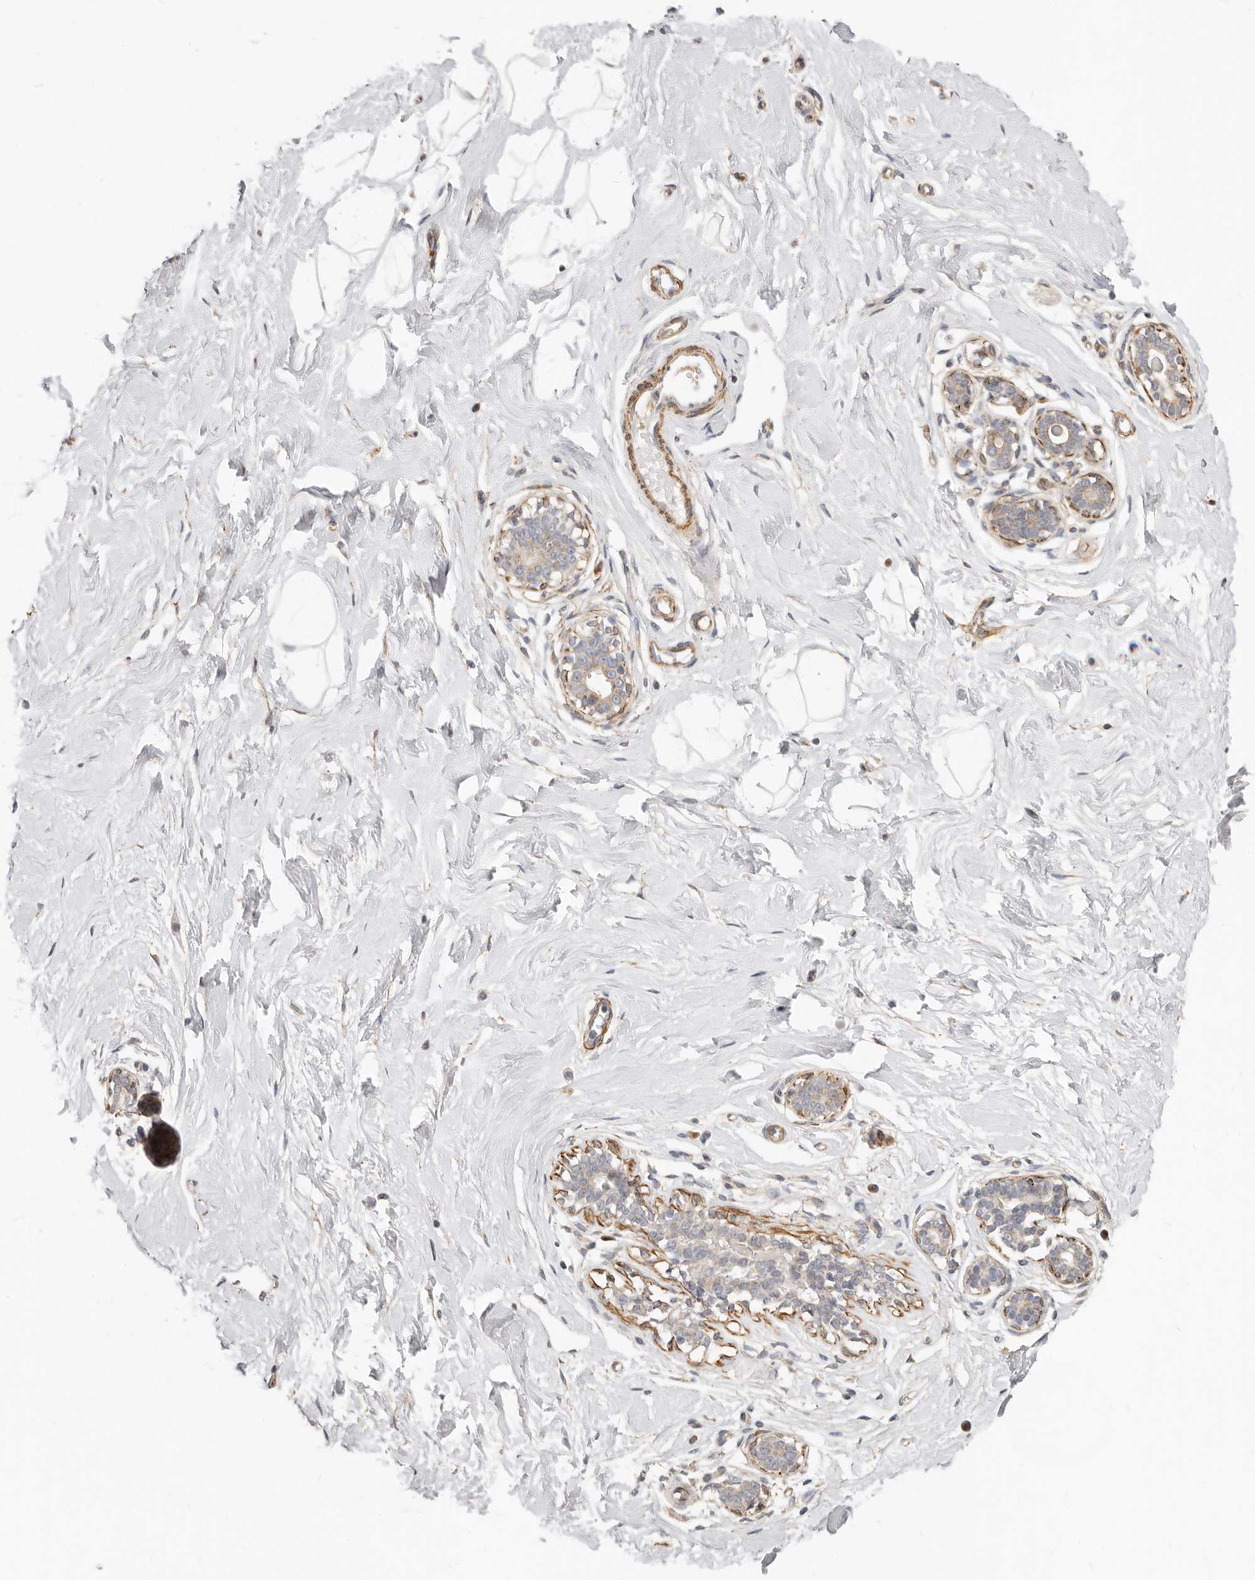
{"staining": {"intensity": "negative", "quantity": "none", "location": "none"}, "tissue": "breast", "cell_type": "Adipocytes", "image_type": "normal", "snomed": [{"axis": "morphology", "description": "Normal tissue, NOS"}, {"axis": "morphology", "description": "Adenoma, NOS"}, {"axis": "topography", "description": "Breast"}], "caption": "Immunohistochemistry (IHC) photomicrograph of benign breast stained for a protein (brown), which exhibits no staining in adipocytes. (DAB (3,3'-diaminobenzidine) immunohistochemistry (IHC) visualized using brightfield microscopy, high magnification).", "gene": "RABAC1", "patient": {"sex": "female", "age": 23}}